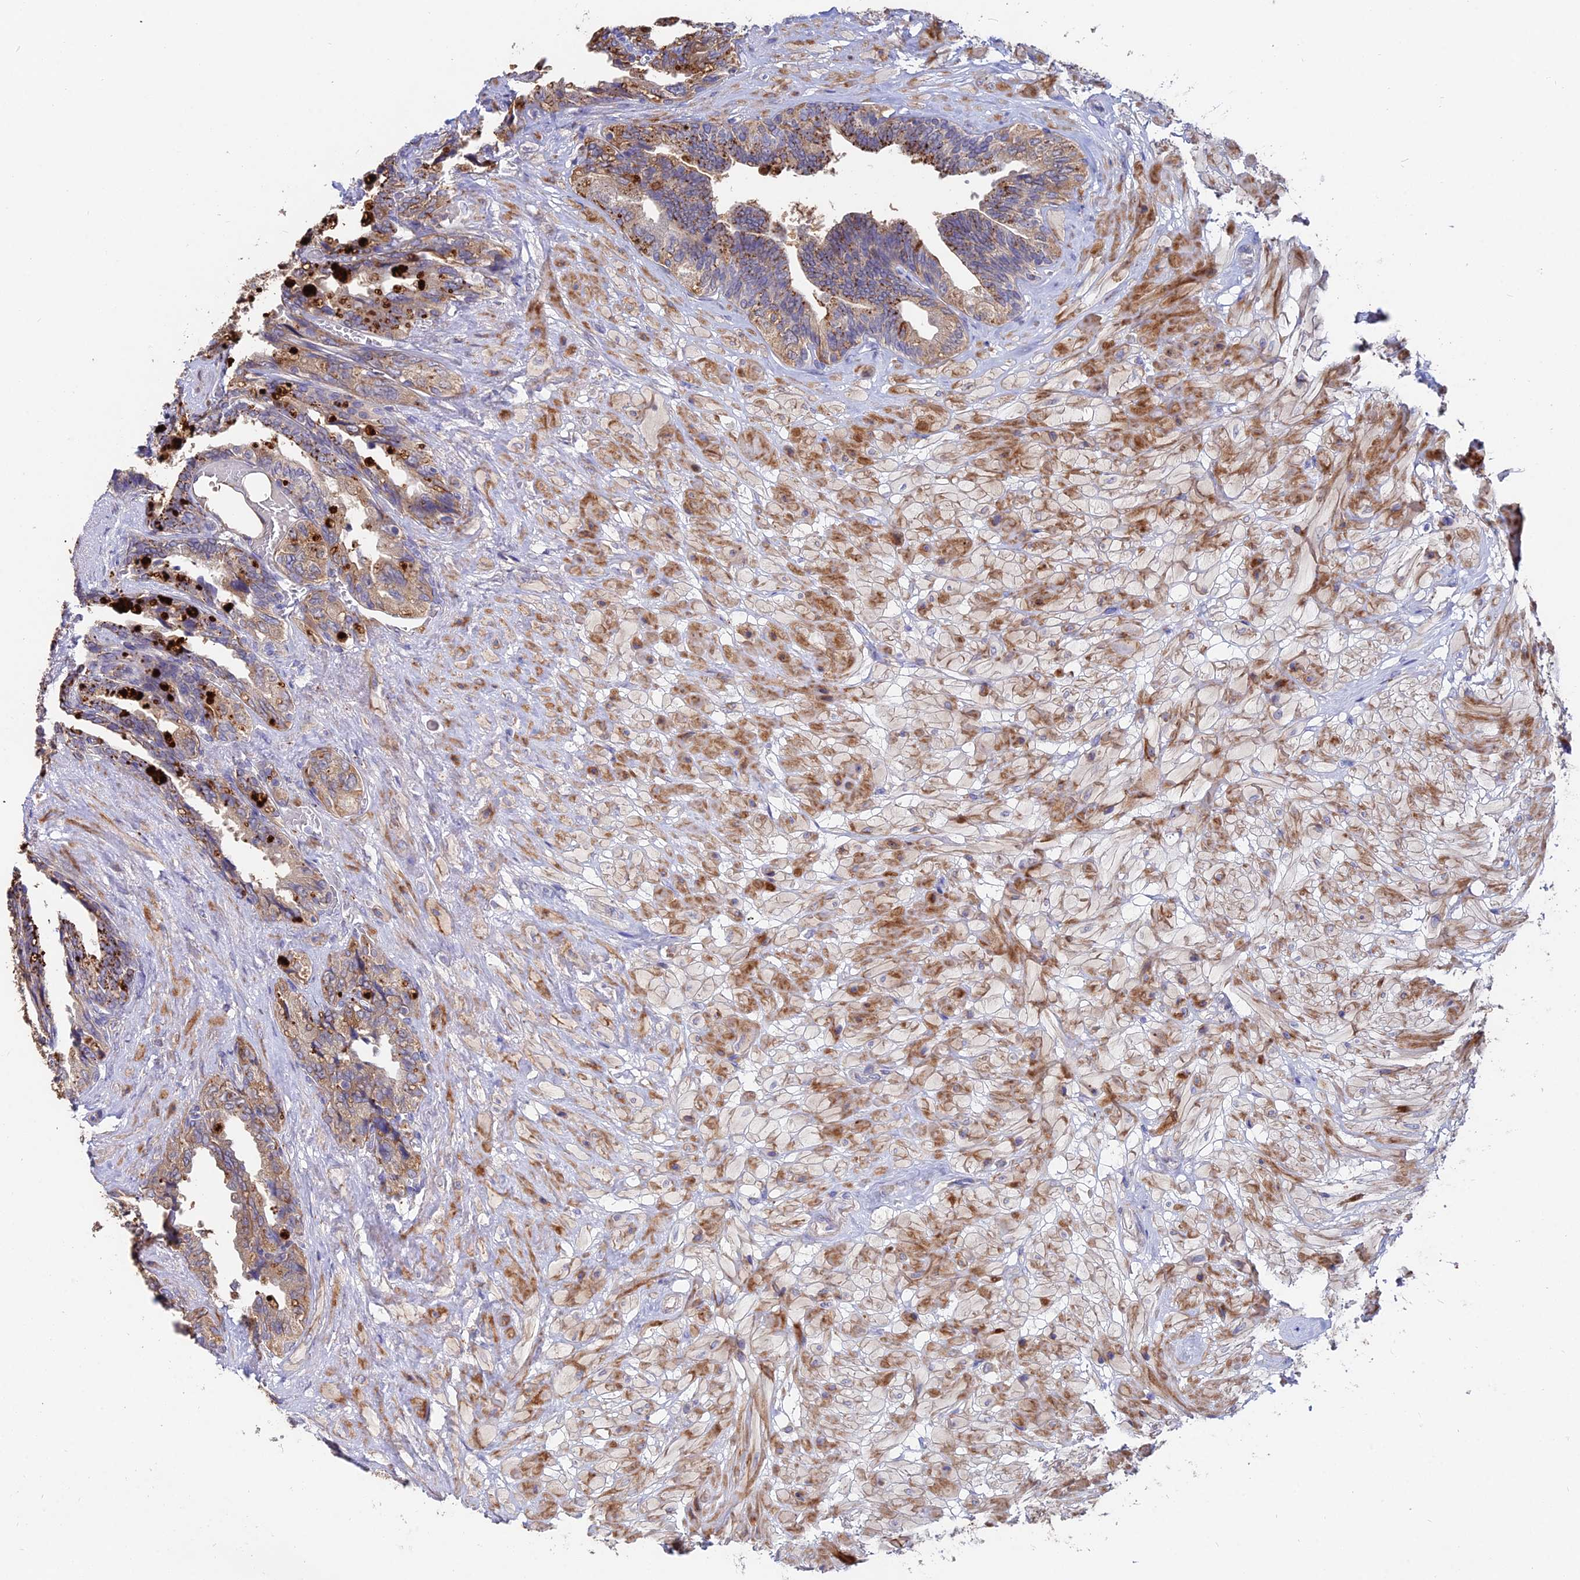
{"staining": {"intensity": "moderate", "quantity": ">75%", "location": "cytoplasmic/membranous"}, "tissue": "seminal vesicle", "cell_type": "Glandular cells", "image_type": "normal", "snomed": [{"axis": "morphology", "description": "Normal tissue, NOS"}, {"axis": "topography", "description": "Seminal veicle"}, {"axis": "topography", "description": "Peripheral nerve tissue"}], "caption": "Immunohistochemistry (IHC) micrograph of normal seminal vesicle: human seminal vesicle stained using immunohistochemistry shows medium levels of moderate protein expression localized specifically in the cytoplasmic/membranous of glandular cells, appearing as a cytoplasmic/membranous brown color.", "gene": "ACTR5", "patient": {"sex": "male", "age": 60}}